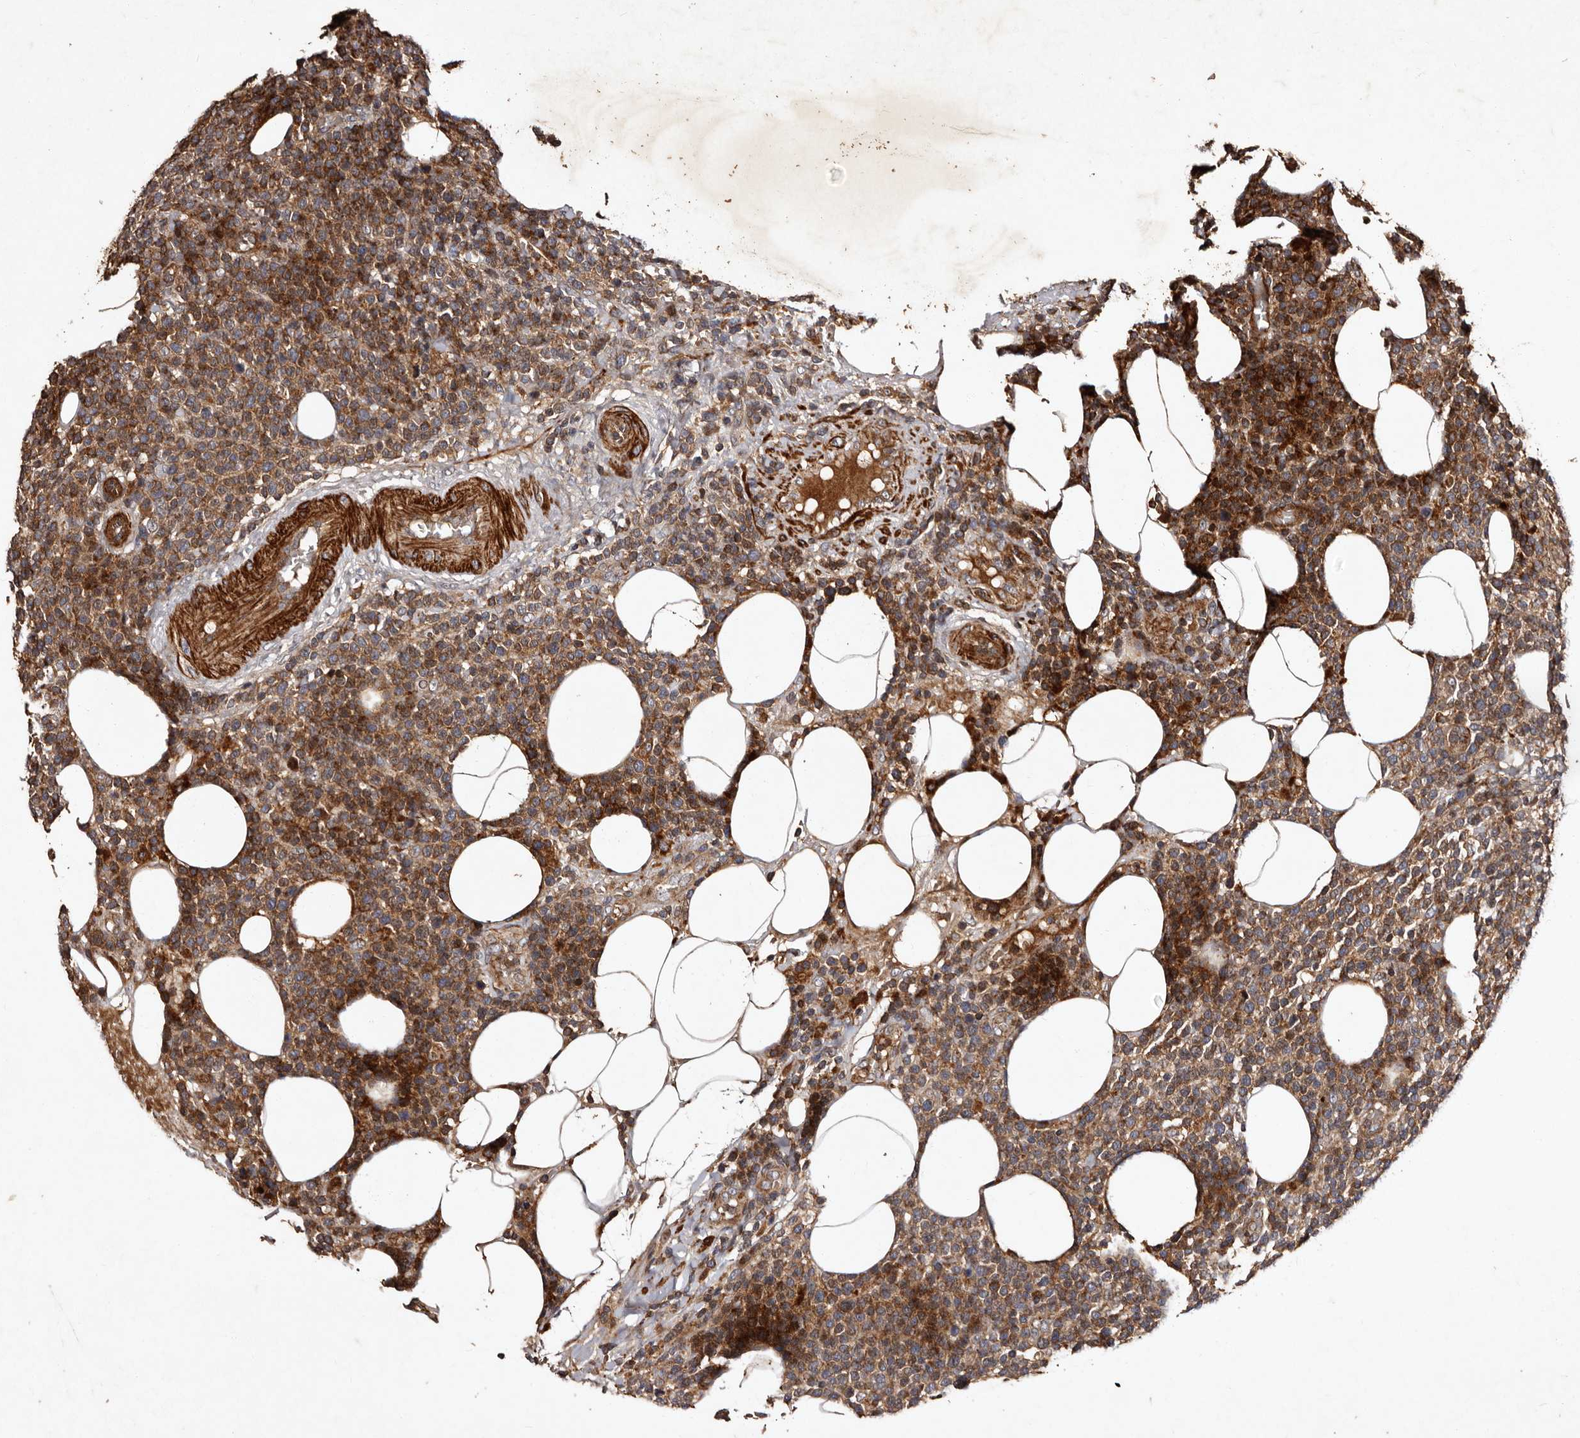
{"staining": {"intensity": "strong", "quantity": ">75%", "location": "cytoplasmic/membranous"}, "tissue": "lymphoma", "cell_type": "Tumor cells", "image_type": "cancer", "snomed": [{"axis": "morphology", "description": "Malignant lymphoma, non-Hodgkin's type, High grade"}, {"axis": "topography", "description": "Lymph node"}], "caption": "A photomicrograph of lymphoma stained for a protein shows strong cytoplasmic/membranous brown staining in tumor cells.", "gene": "PRKD3", "patient": {"sex": "male", "age": 61}}